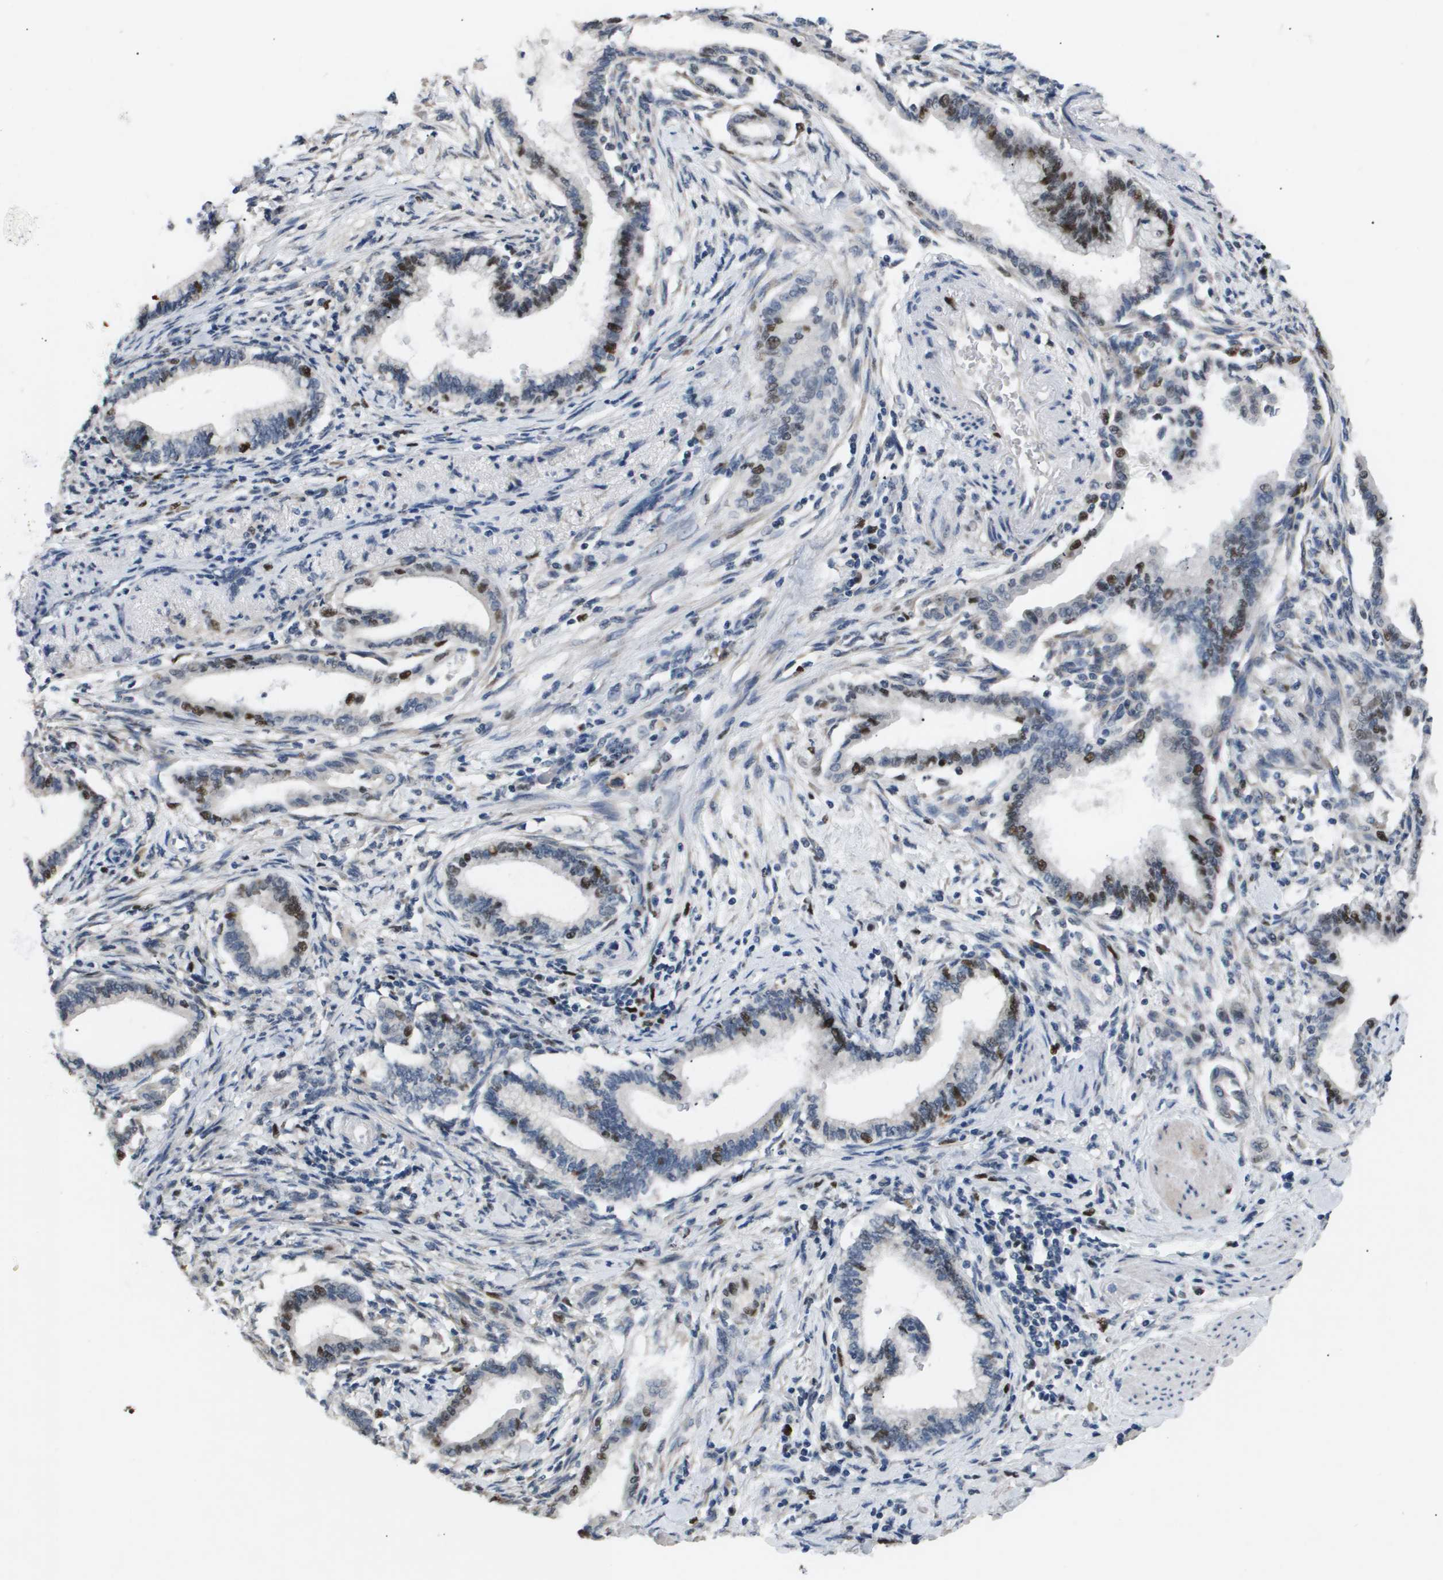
{"staining": {"intensity": "strong", "quantity": "<25%", "location": "nuclear"}, "tissue": "pancreatic cancer", "cell_type": "Tumor cells", "image_type": "cancer", "snomed": [{"axis": "morphology", "description": "Adenocarcinoma, NOS"}, {"axis": "topography", "description": "Pancreas"}], "caption": "IHC histopathology image of neoplastic tissue: pancreatic cancer stained using immunohistochemistry displays medium levels of strong protein expression localized specifically in the nuclear of tumor cells, appearing as a nuclear brown color.", "gene": "ANAPC2", "patient": {"sex": "female", "age": 64}}